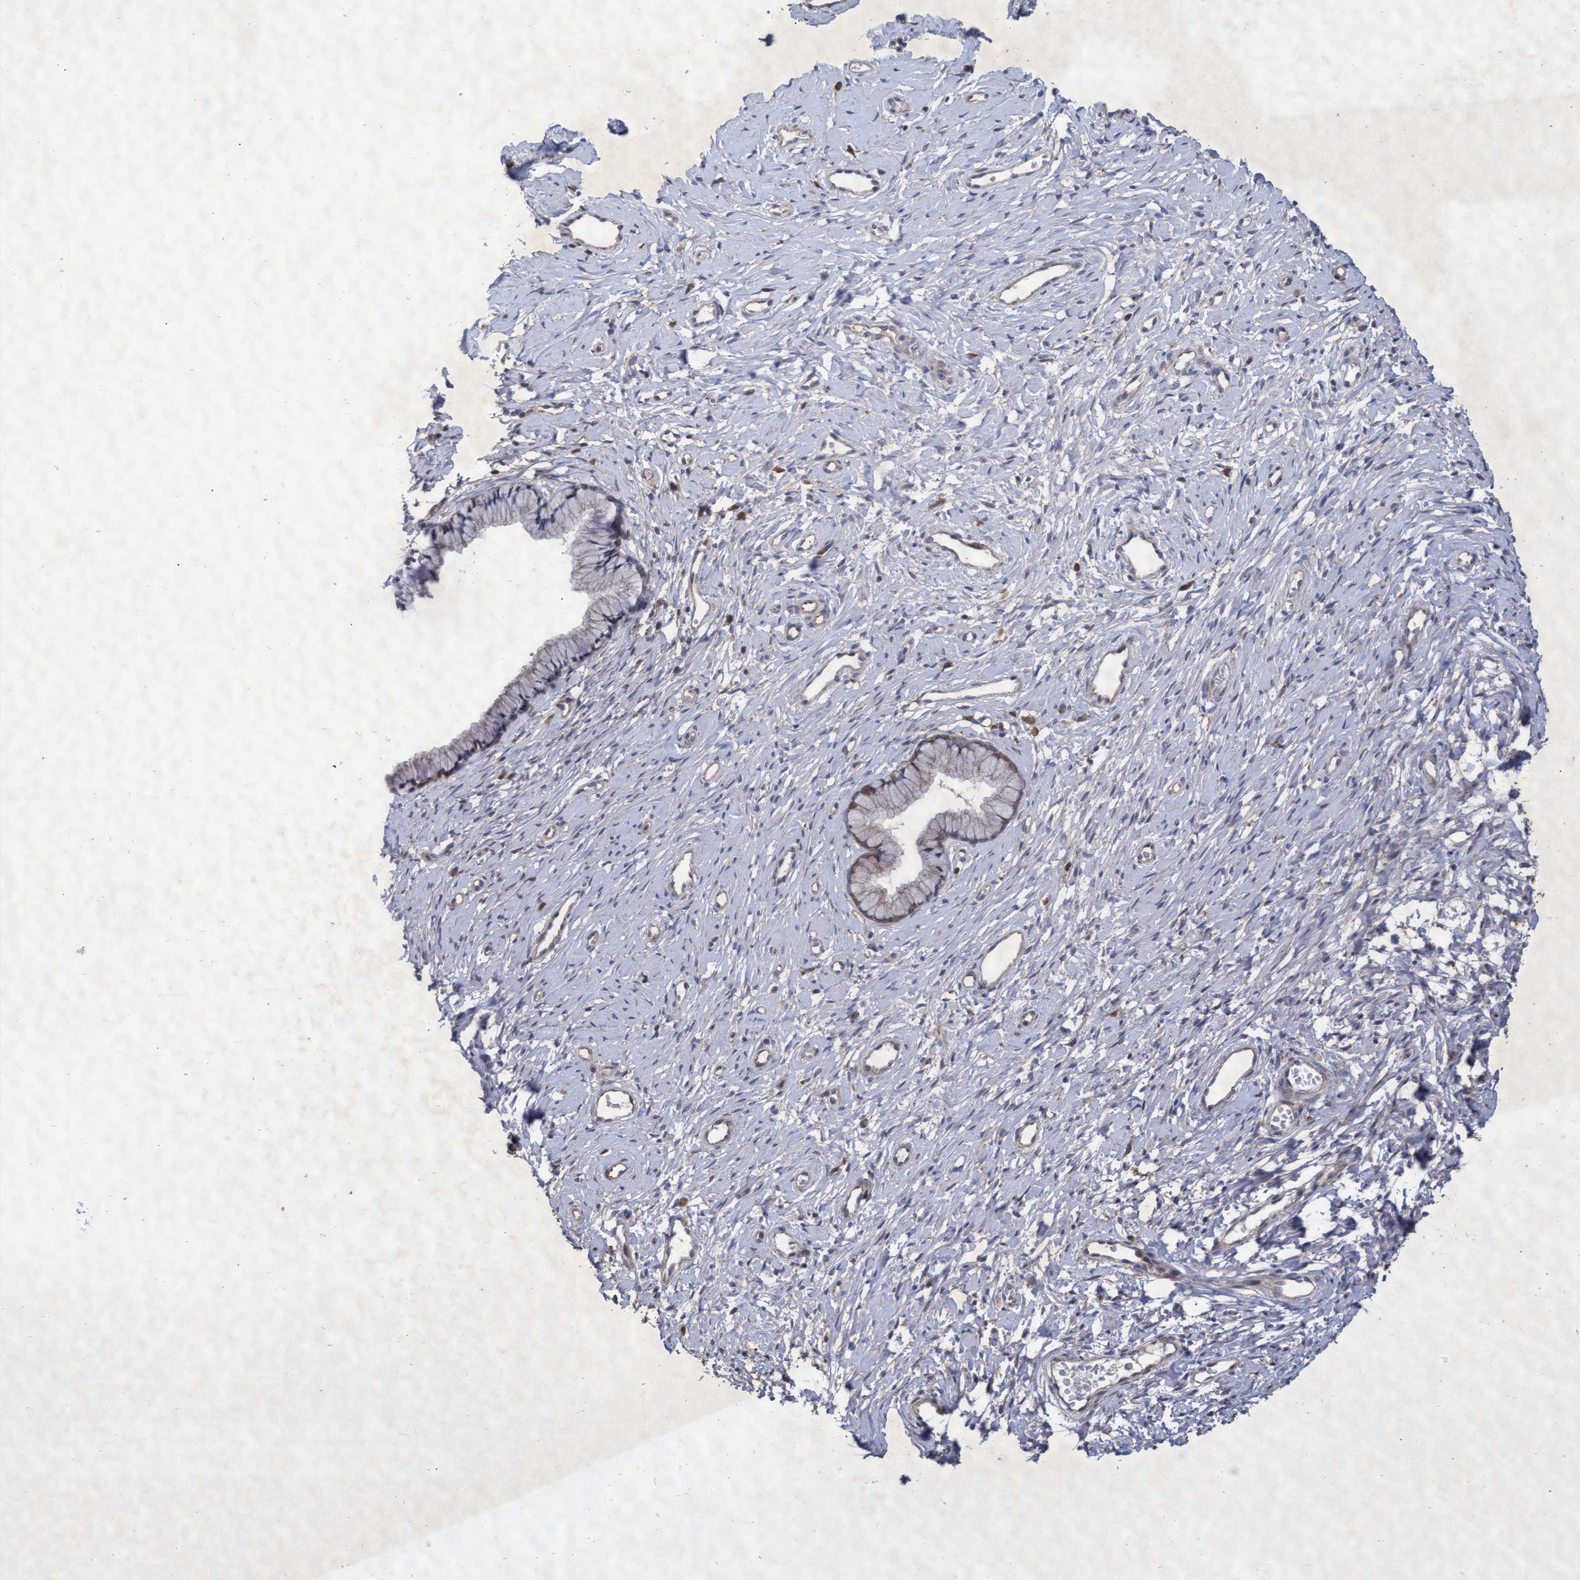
{"staining": {"intensity": "weak", "quantity": "25%-75%", "location": "cytoplasmic/membranous"}, "tissue": "cervix", "cell_type": "Glandular cells", "image_type": "normal", "snomed": [{"axis": "morphology", "description": "Normal tissue, NOS"}, {"axis": "topography", "description": "Cervix"}], "caption": "Brown immunohistochemical staining in normal human cervix displays weak cytoplasmic/membranous expression in approximately 25%-75% of glandular cells.", "gene": "ABCF2", "patient": {"sex": "female", "age": 77}}